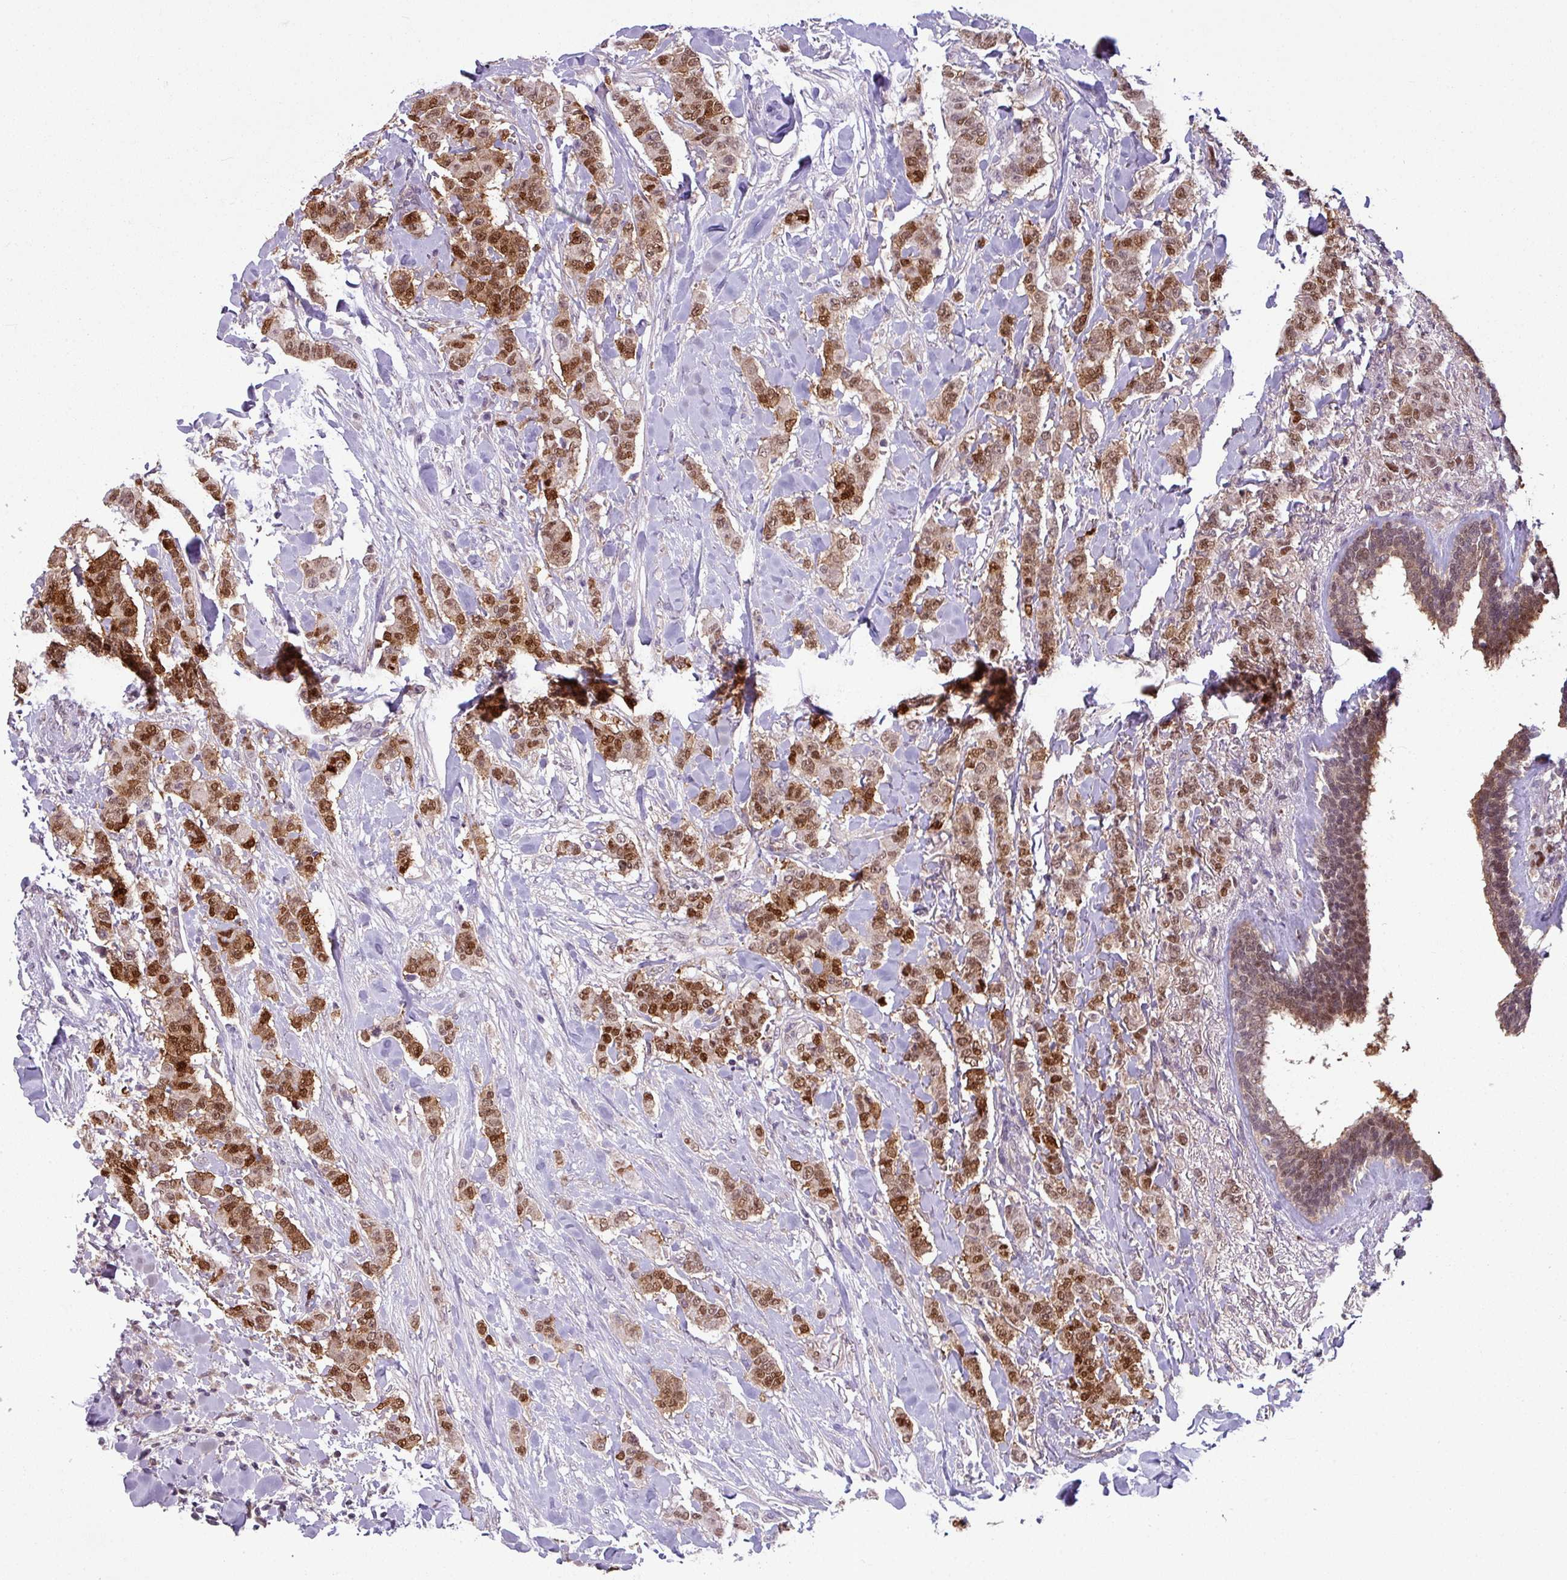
{"staining": {"intensity": "strong", "quantity": ">75%", "location": "cytoplasmic/membranous,nuclear"}, "tissue": "breast cancer", "cell_type": "Tumor cells", "image_type": "cancer", "snomed": [{"axis": "morphology", "description": "Duct carcinoma"}, {"axis": "topography", "description": "Breast"}], "caption": "IHC of human breast cancer (infiltrating ductal carcinoma) reveals high levels of strong cytoplasmic/membranous and nuclear expression in approximately >75% of tumor cells. Using DAB (3,3'-diaminobenzidine) (brown) and hematoxylin (blue) stains, captured at high magnification using brightfield microscopy.", "gene": "TTLL12", "patient": {"sex": "female", "age": 40}}